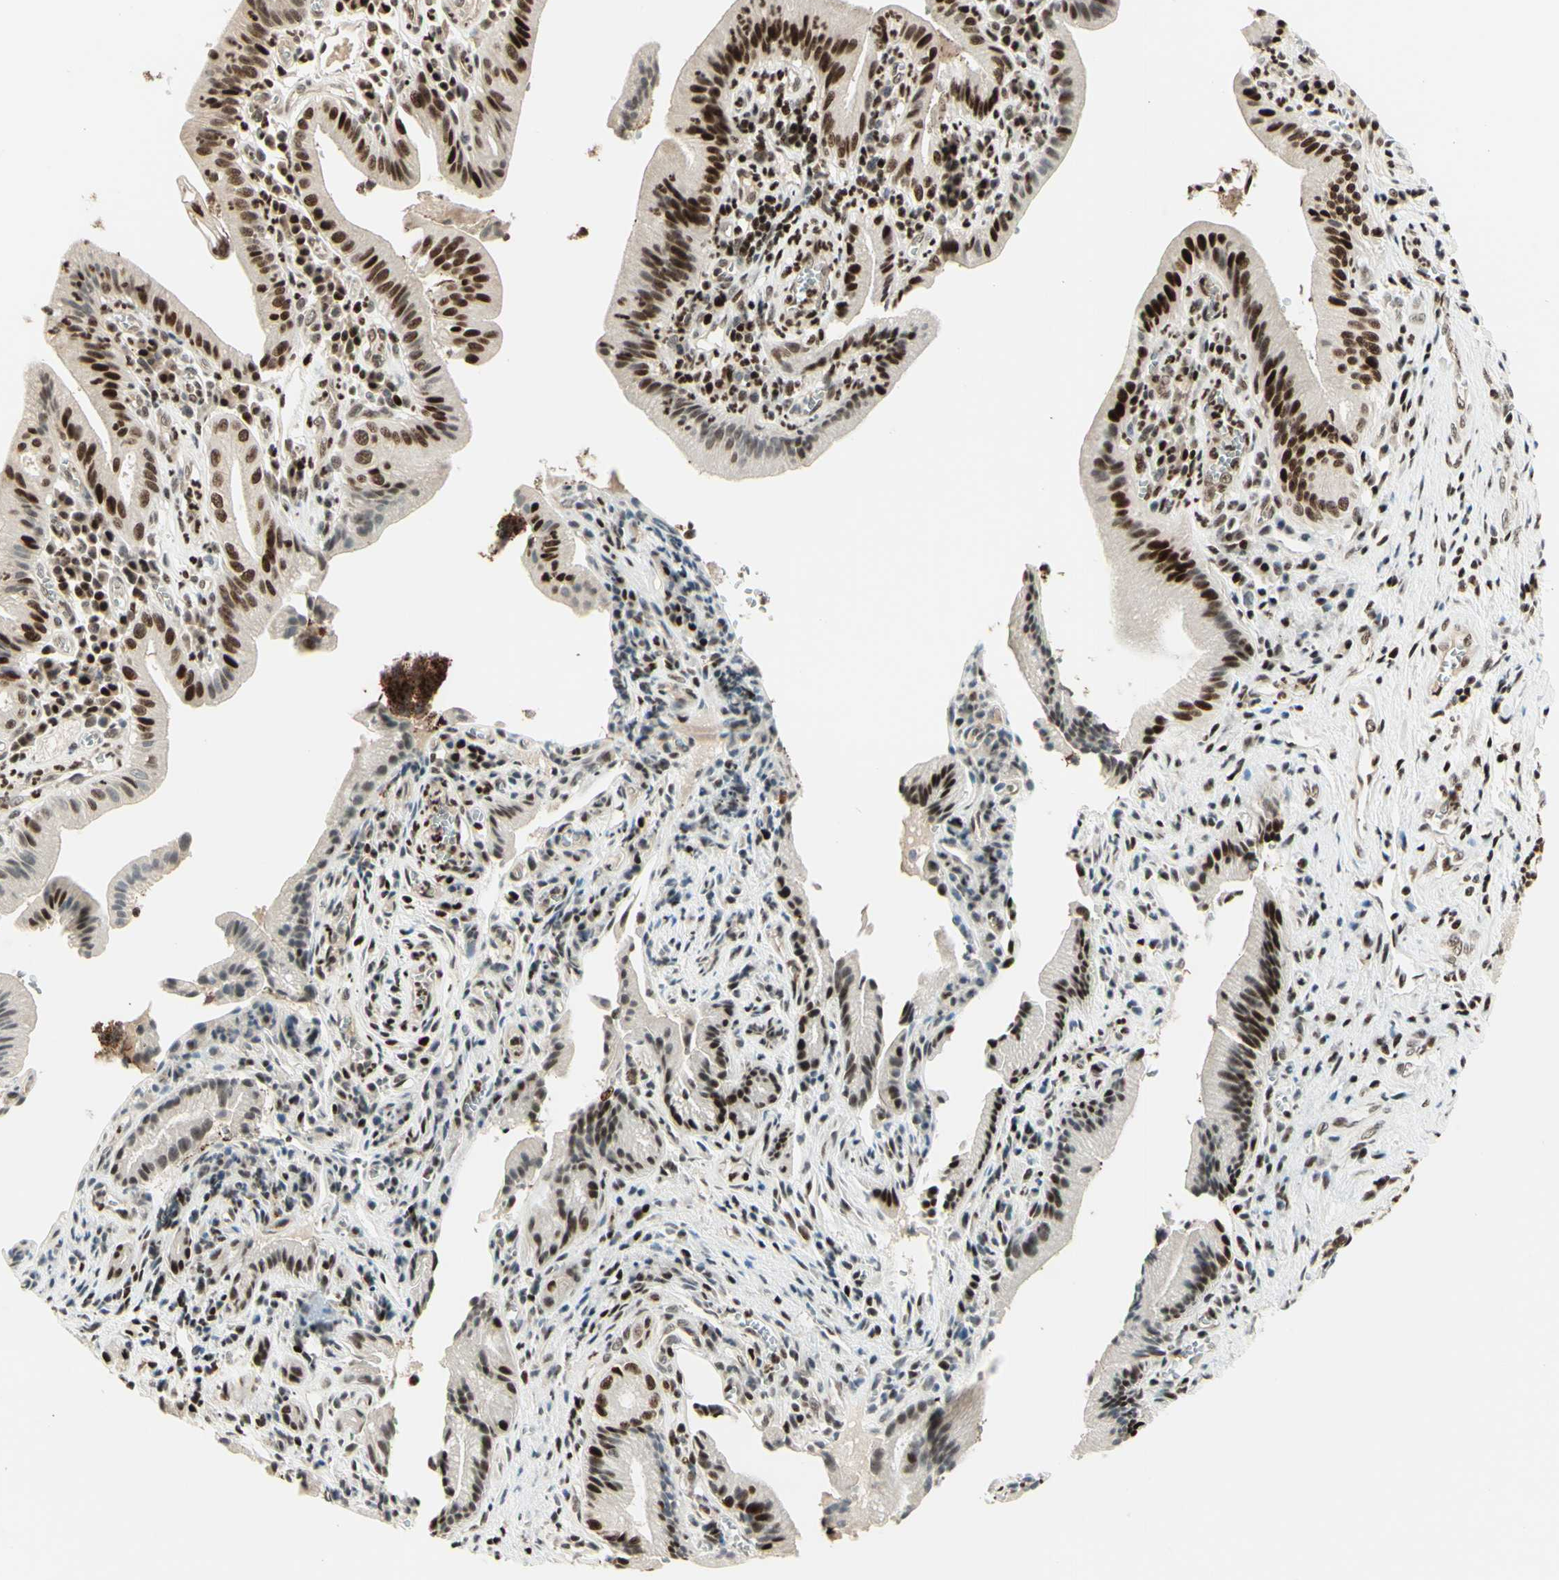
{"staining": {"intensity": "strong", "quantity": "25%-75%", "location": "nuclear"}, "tissue": "pancreatic cancer", "cell_type": "Tumor cells", "image_type": "cancer", "snomed": [{"axis": "morphology", "description": "Adenocarcinoma, NOS"}, {"axis": "topography", "description": "Pancreas"}], "caption": "Immunohistochemistry (IHC) of pancreatic adenocarcinoma exhibits high levels of strong nuclear expression in about 25%-75% of tumor cells. The staining was performed using DAB (3,3'-diaminobenzidine), with brown indicating positive protein expression. Nuclei are stained blue with hematoxylin.", "gene": "CDKL5", "patient": {"sex": "female", "age": 75}}